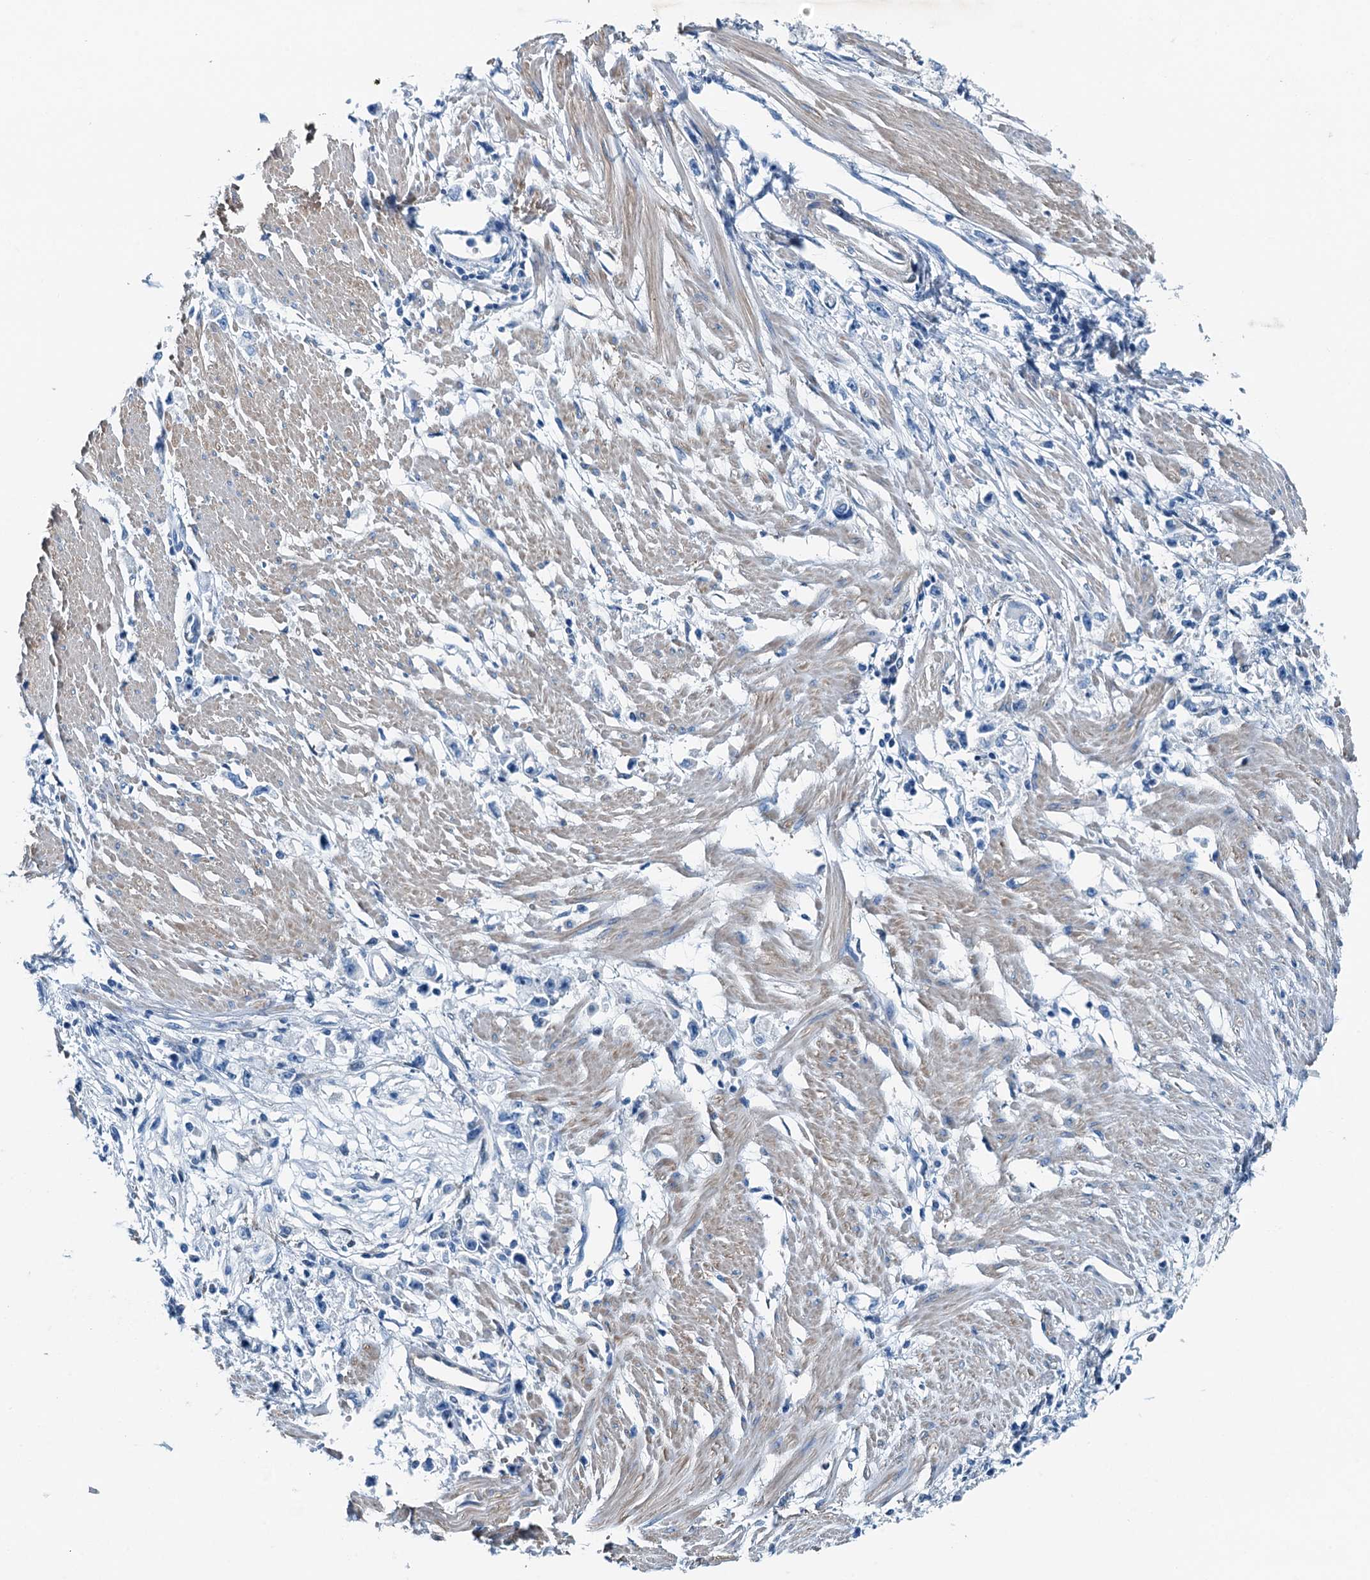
{"staining": {"intensity": "negative", "quantity": "none", "location": "none"}, "tissue": "stomach cancer", "cell_type": "Tumor cells", "image_type": "cancer", "snomed": [{"axis": "morphology", "description": "Adenocarcinoma, NOS"}, {"axis": "topography", "description": "Stomach"}], "caption": "Tumor cells show no significant expression in stomach cancer (adenocarcinoma).", "gene": "RAB3IL1", "patient": {"sex": "female", "age": 59}}